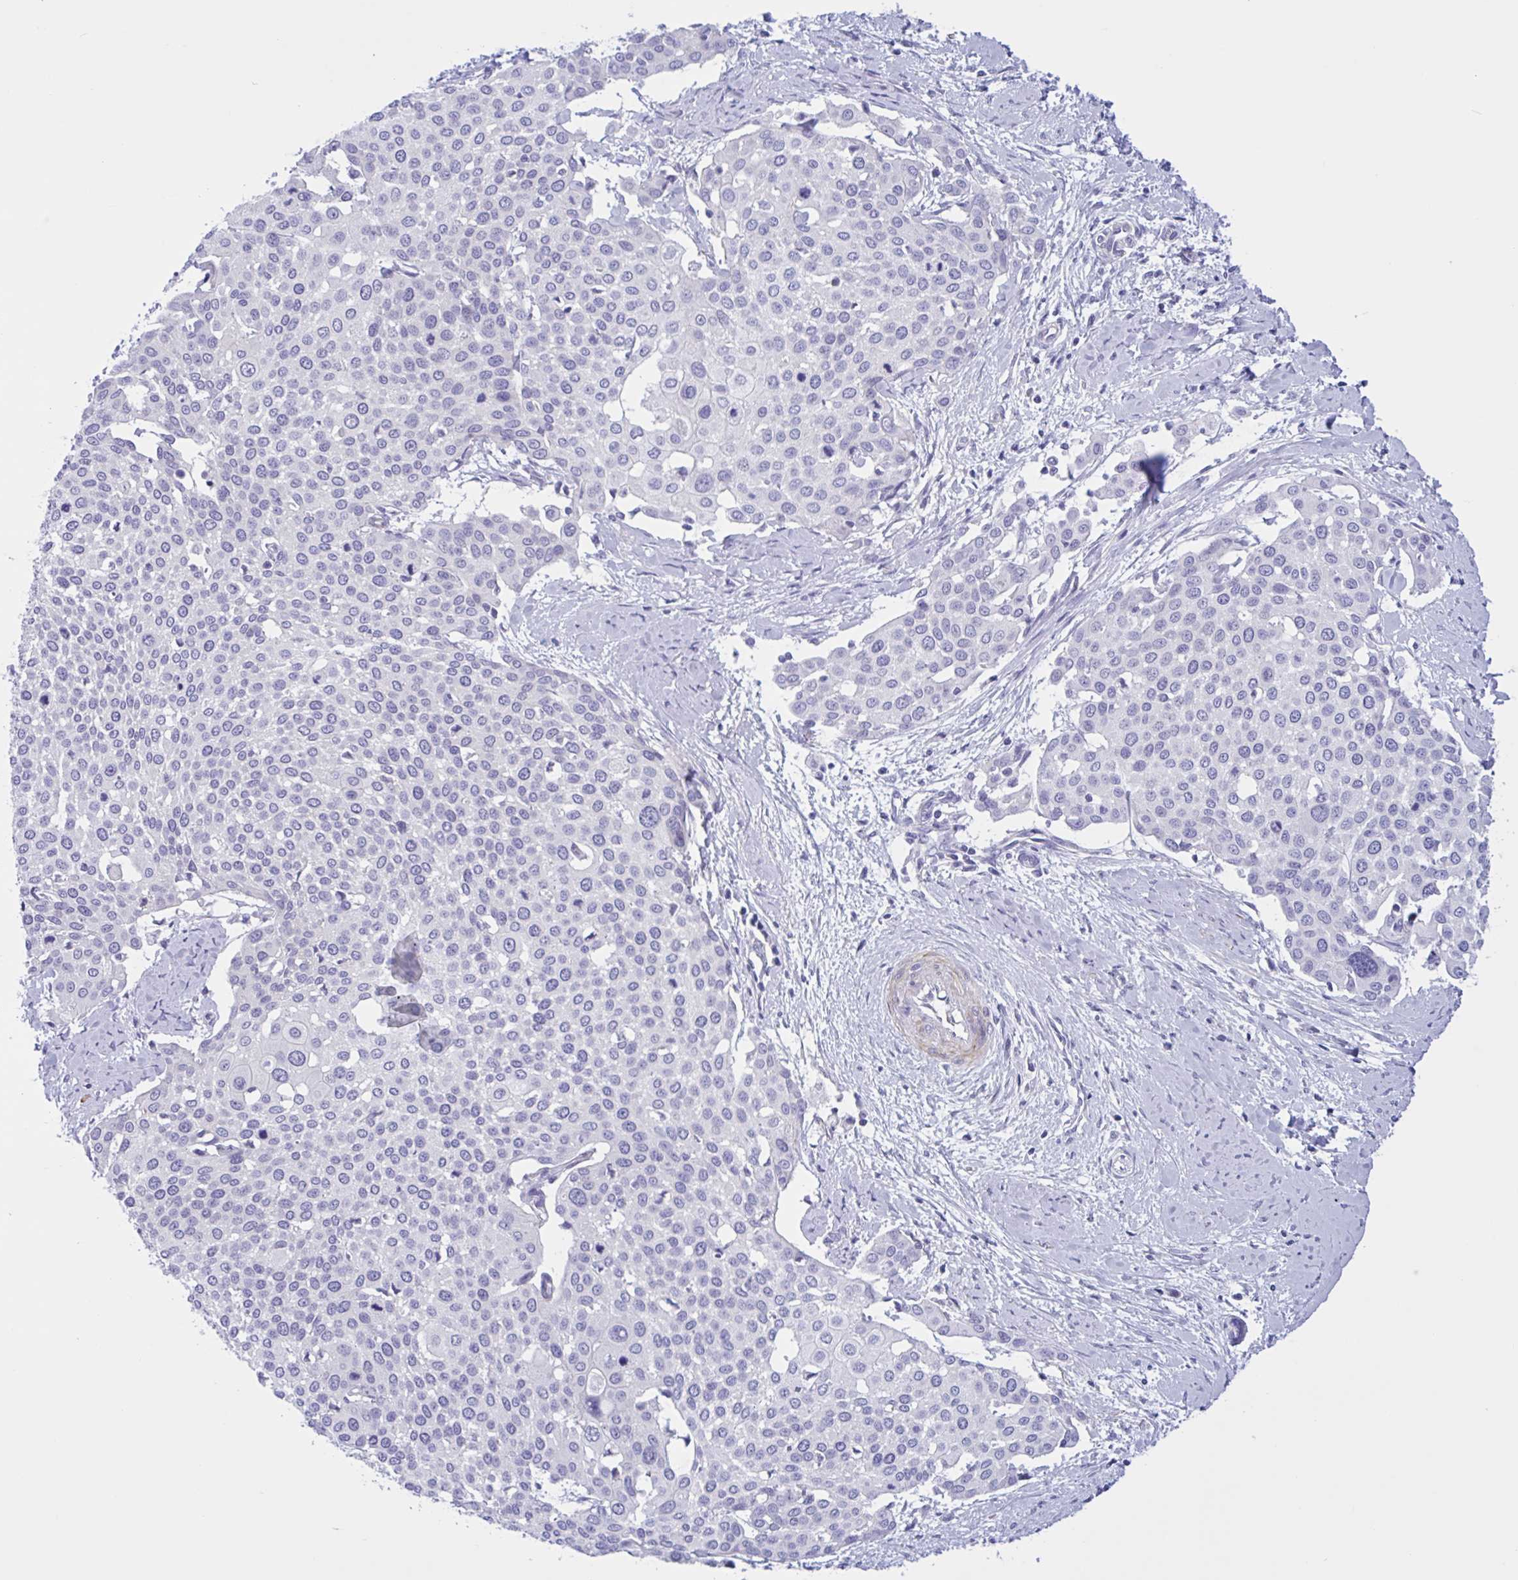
{"staining": {"intensity": "negative", "quantity": "none", "location": "none"}, "tissue": "cervical cancer", "cell_type": "Tumor cells", "image_type": "cancer", "snomed": [{"axis": "morphology", "description": "Squamous cell carcinoma, NOS"}, {"axis": "topography", "description": "Cervix"}], "caption": "The histopathology image exhibits no staining of tumor cells in cervical squamous cell carcinoma.", "gene": "AHCYL2", "patient": {"sex": "female", "age": 44}}